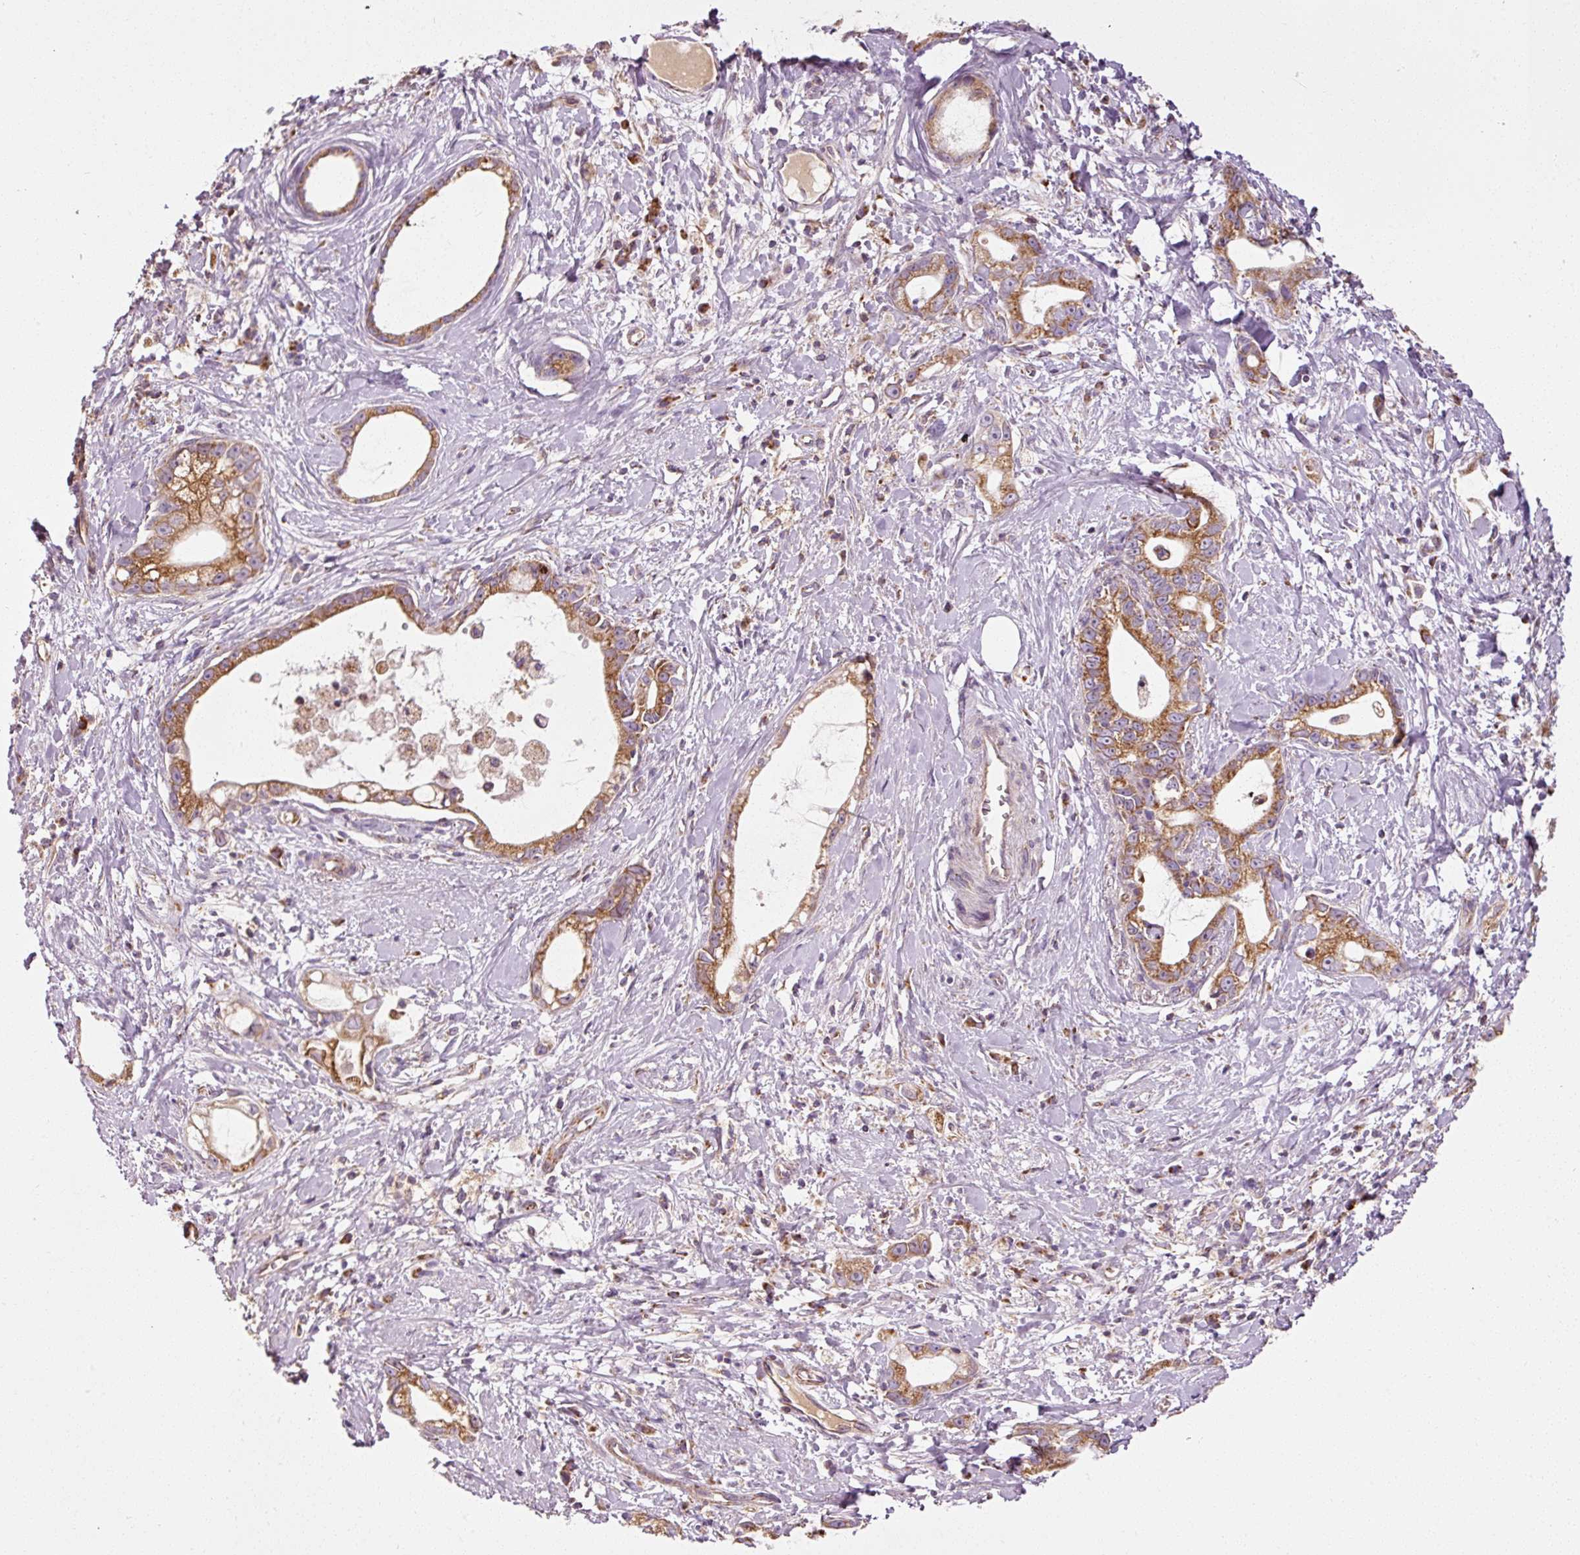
{"staining": {"intensity": "moderate", "quantity": ">75%", "location": "cytoplasmic/membranous"}, "tissue": "stomach cancer", "cell_type": "Tumor cells", "image_type": "cancer", "snomed": [{"axis": "morphology", "description": "Adenocarcinoma, NOS"}, {"axis": "topography", "description": "Stomach"}], "caption": "Adenocarcinoma (stomach) stained with a brown dye displays moderate cytoplasmic/membranous positive expression in about >75% of tumor cells.", "gene": "NDUFB4", "patient": {"sex": "male", "age": 55}}